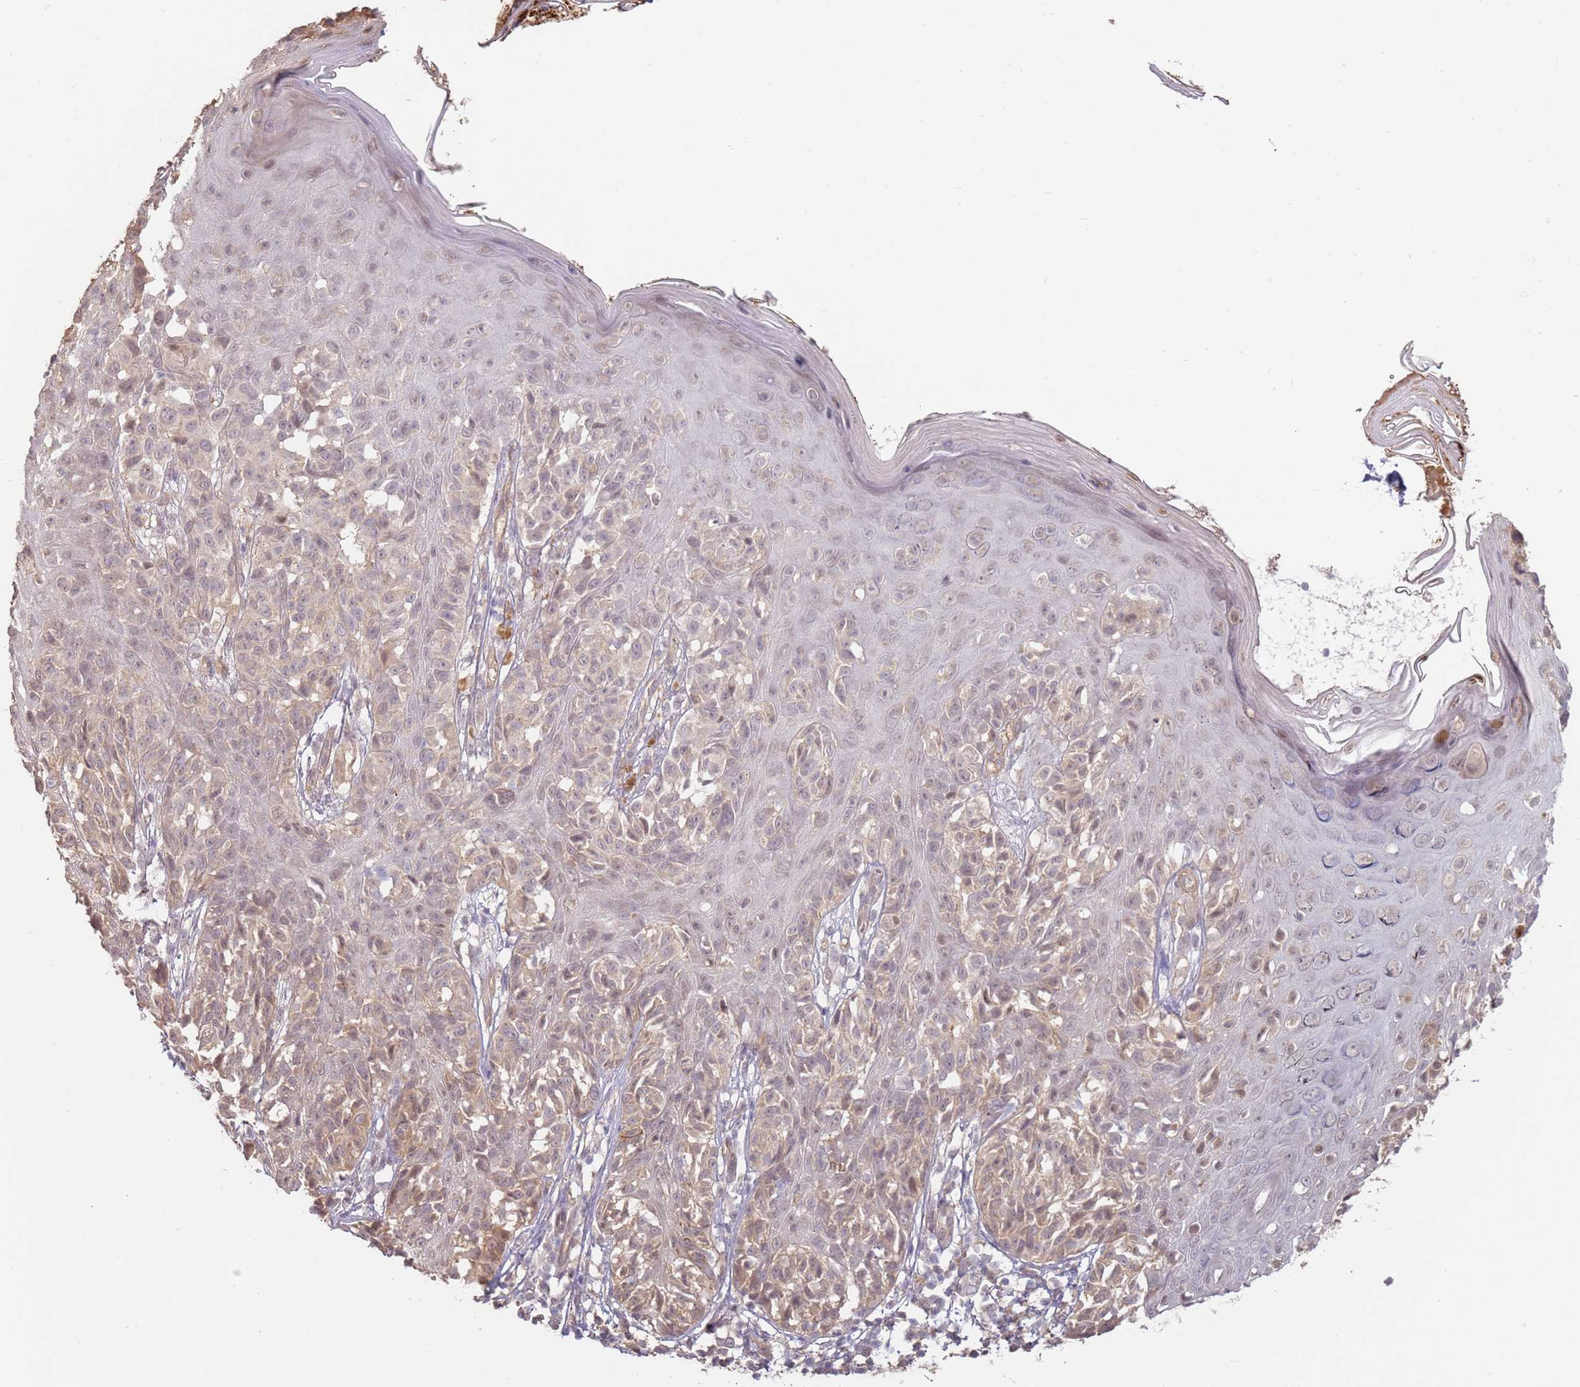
{"staining": {"intensity": "weak", "quantity": ">75%", "location": "cytoplasmic/membranous"}, "tissue": "melanoma", "cell_type": "Tumor cells", "image_type": "cancer", "snomed": [{"axis": "morphology", "description": "Malignant melanoma, NOS"}, {"axis": "topography", "description": "Skin"}], "caption": "Immunohistochemistry (IHC) image of neoplastic tissue: human melanoma stained using IHC demonstrates low levels of weak protein expression localized specifically in the cytoplasmic/membranous of tumor cells, appearing as a cytoplasmic/membranous brown color.", "gene": "WDR93", "patient": {"sex": "male", "age": 38}}